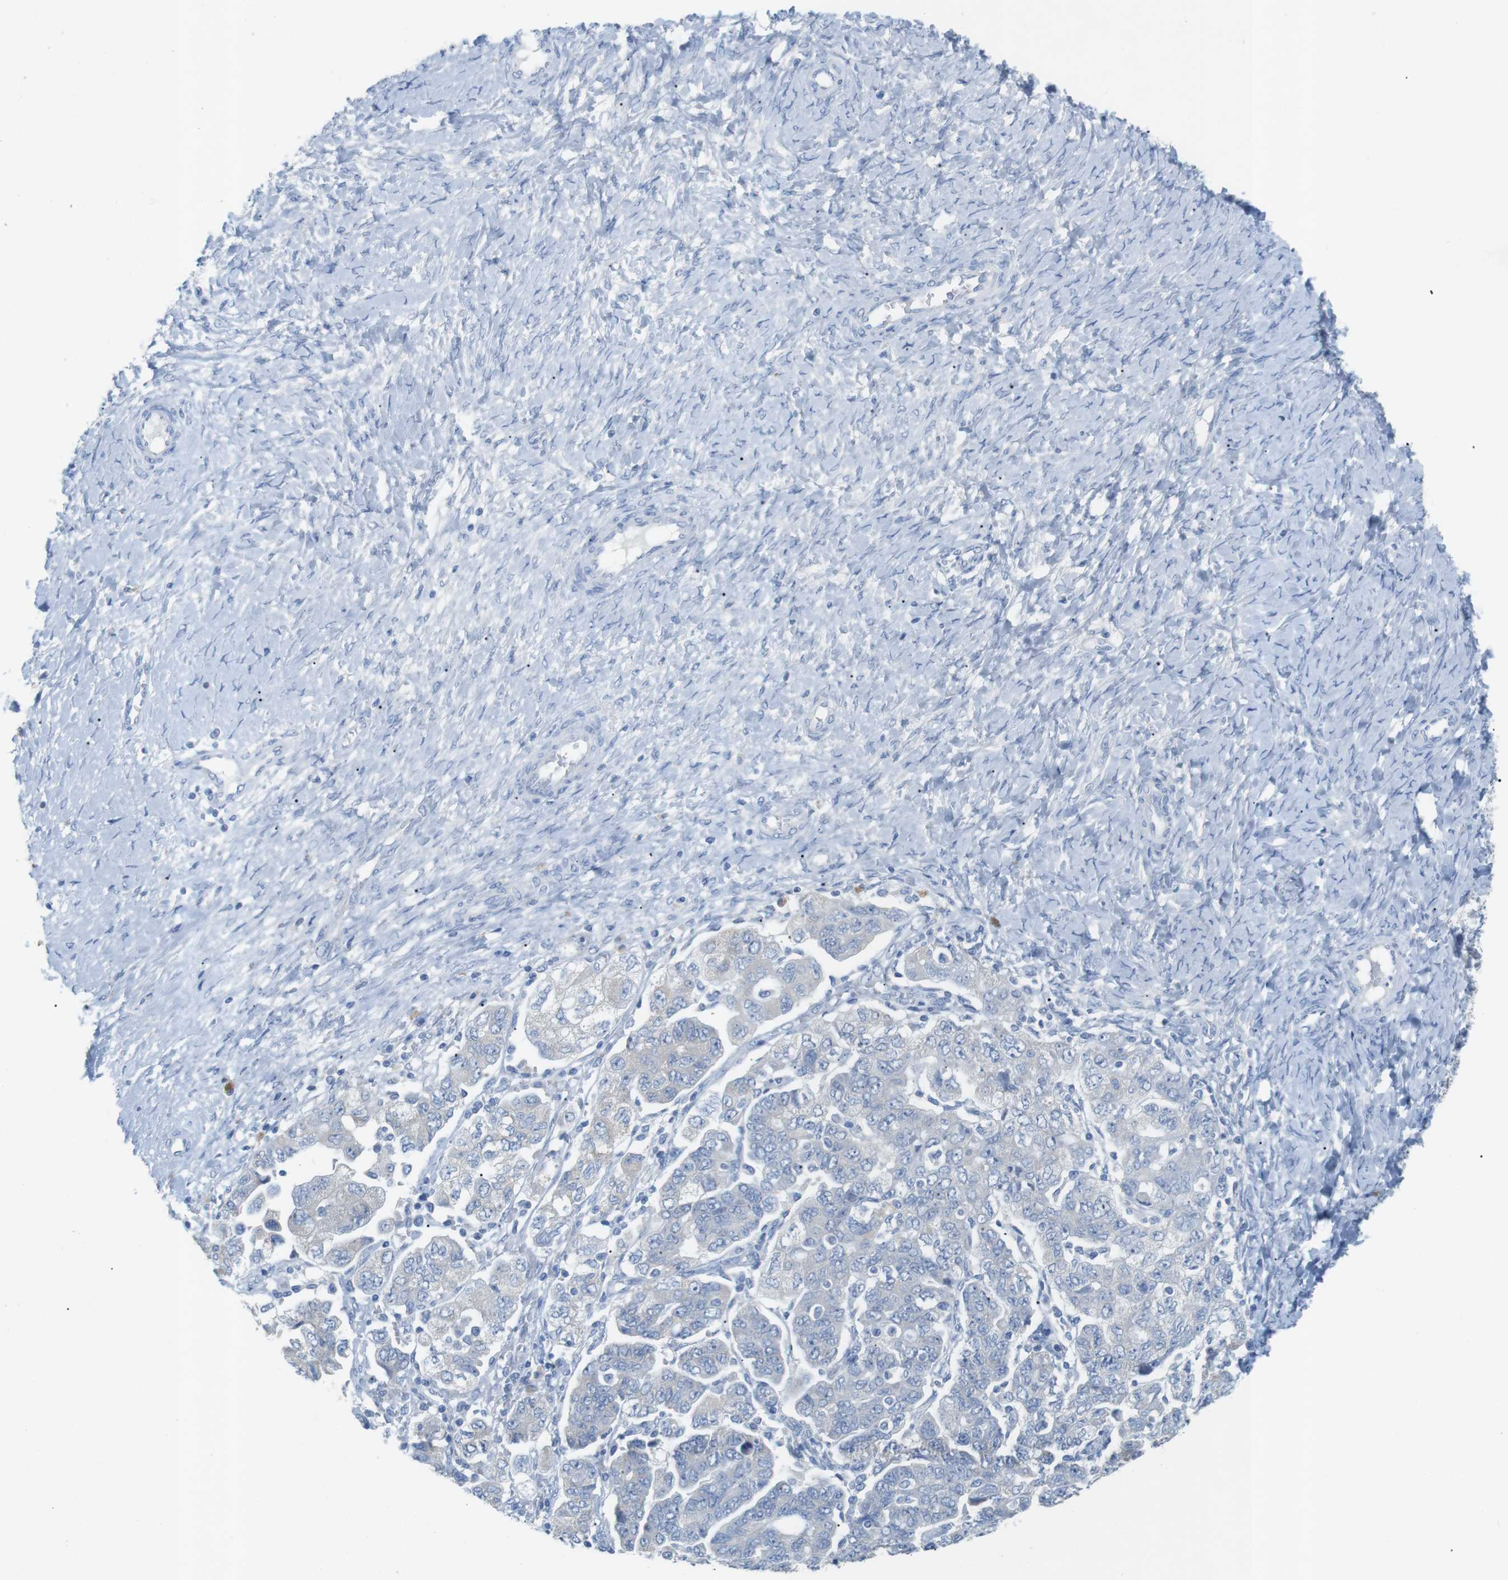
{"staining": {"intensity": "negative", "quantity": "none", "location": "none"}, "tissue": "ovarian cancer", "cell_type": "Tumor cells", "image_type": "cancer", "snomed": [{"axis": "morphology", "description": "Carcinoma, NOS"}, {"axis": "morphology", "description": "Cystadenocarcinoma, serous, NOS"}, {"axis": "topography", "description": "Ovary"}], "caption": "Tumor cells are negative for brown protein staining in ovarian cancer. (DAB (3,3'-diaminobenzidine) immunohistochemistry (IHC), high magnification).", "gene": "SALL4", "patient": {"sex": "female", "age": 69}}